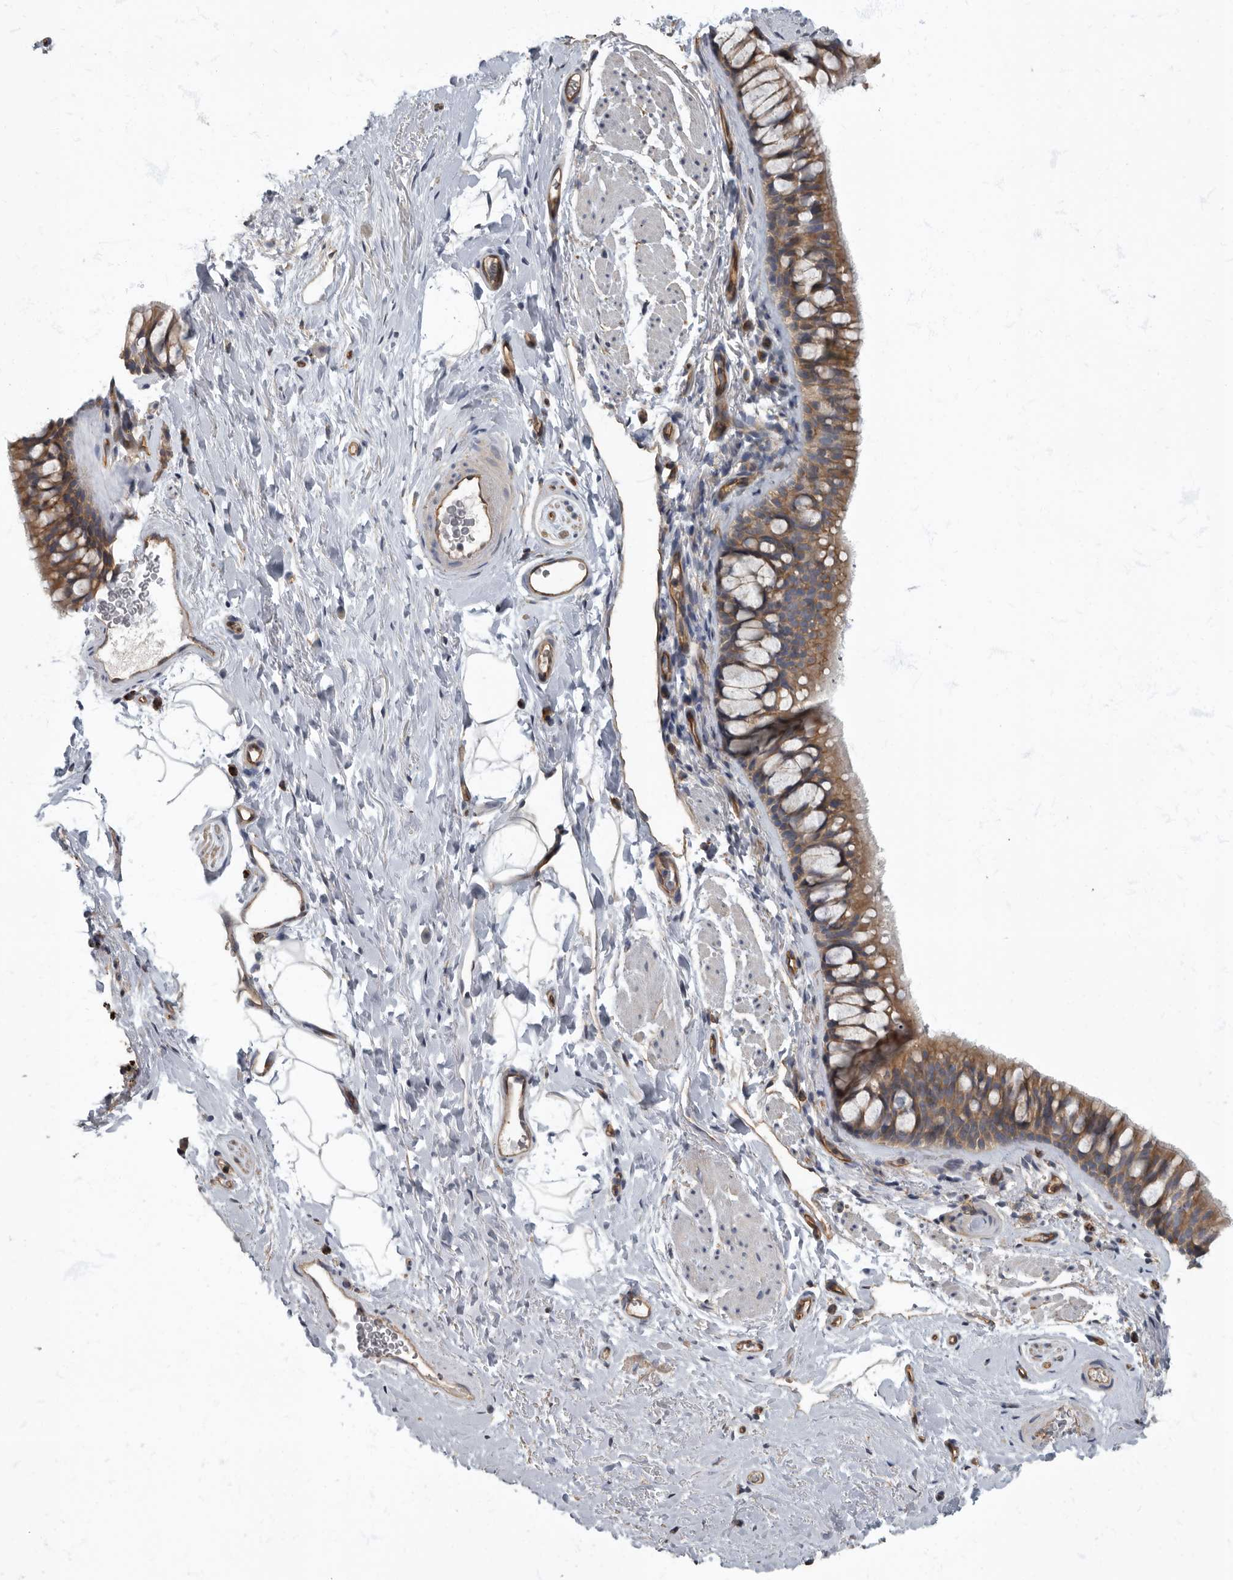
{"staining": {"intensity": "moderate", "quantity": ">75%", "location": "cytoplasmic/membranous"}, "tissue": "bronchus", "cell_type": "Respiratory epithelial cells", "image_type": "normal", "snomed": [{"axis": "morphology", "description": "Normal tissue, NOS"}, {"axis": "topography", "description": "Cartilage tissue"}, {"axis": "topography", "description": "Bronchus"}], "caption": "Moderate cytoplasmic/membranous protein expression is appreciated in approximately >75% of respiratory epithelial cells in bronchus. The staining was performed using DAB, with brown indicating positive protein expression. Nuclei are stained blue with hematoxylin.", "gene": "PDK1", "patient": {"sex": "female", "age": 53}}